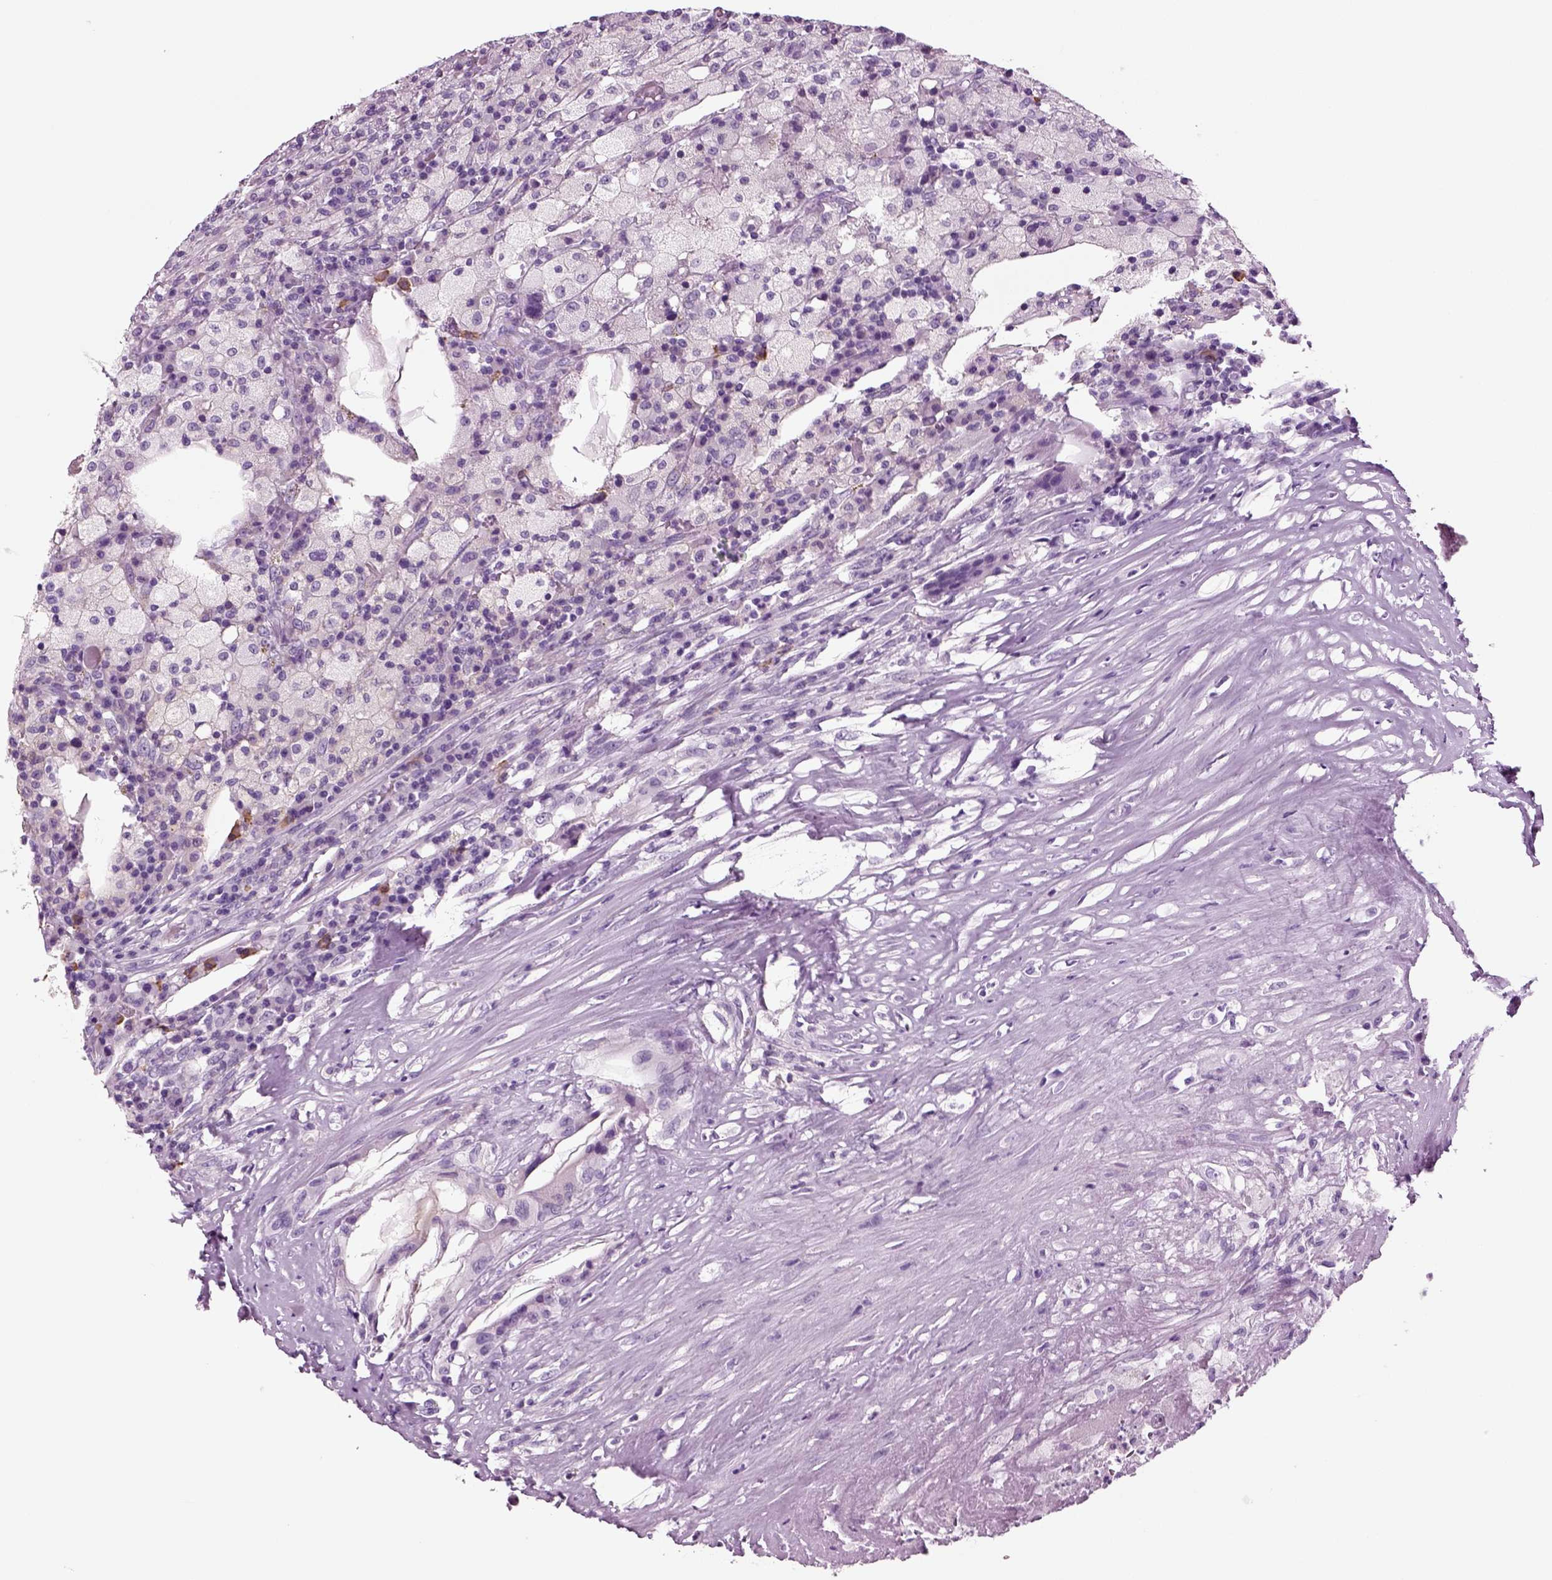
{"staining": {"intensity": "negative", "quantity": "none", "location": "none"}, "tissue": "testis cancer", "cell_type": "Tumor cells", "image_type": "cancer", "snomed": [{"axis": "morphology", "description": "Necrosis, NOS"}, {"axis": "morphology", "description": "Carcinoma, Embryonal, NOS"}, {"axis": "topography", "description": "Testis"}], "caption": "An immunohistochemistry micrograph of embryonal carcinoma (testis) is shown. There is no staining in tumor cells of embryonal carcinoma (testis).", "gene": "CRABP1", "patient": {"sex": "male", "age": 19}}